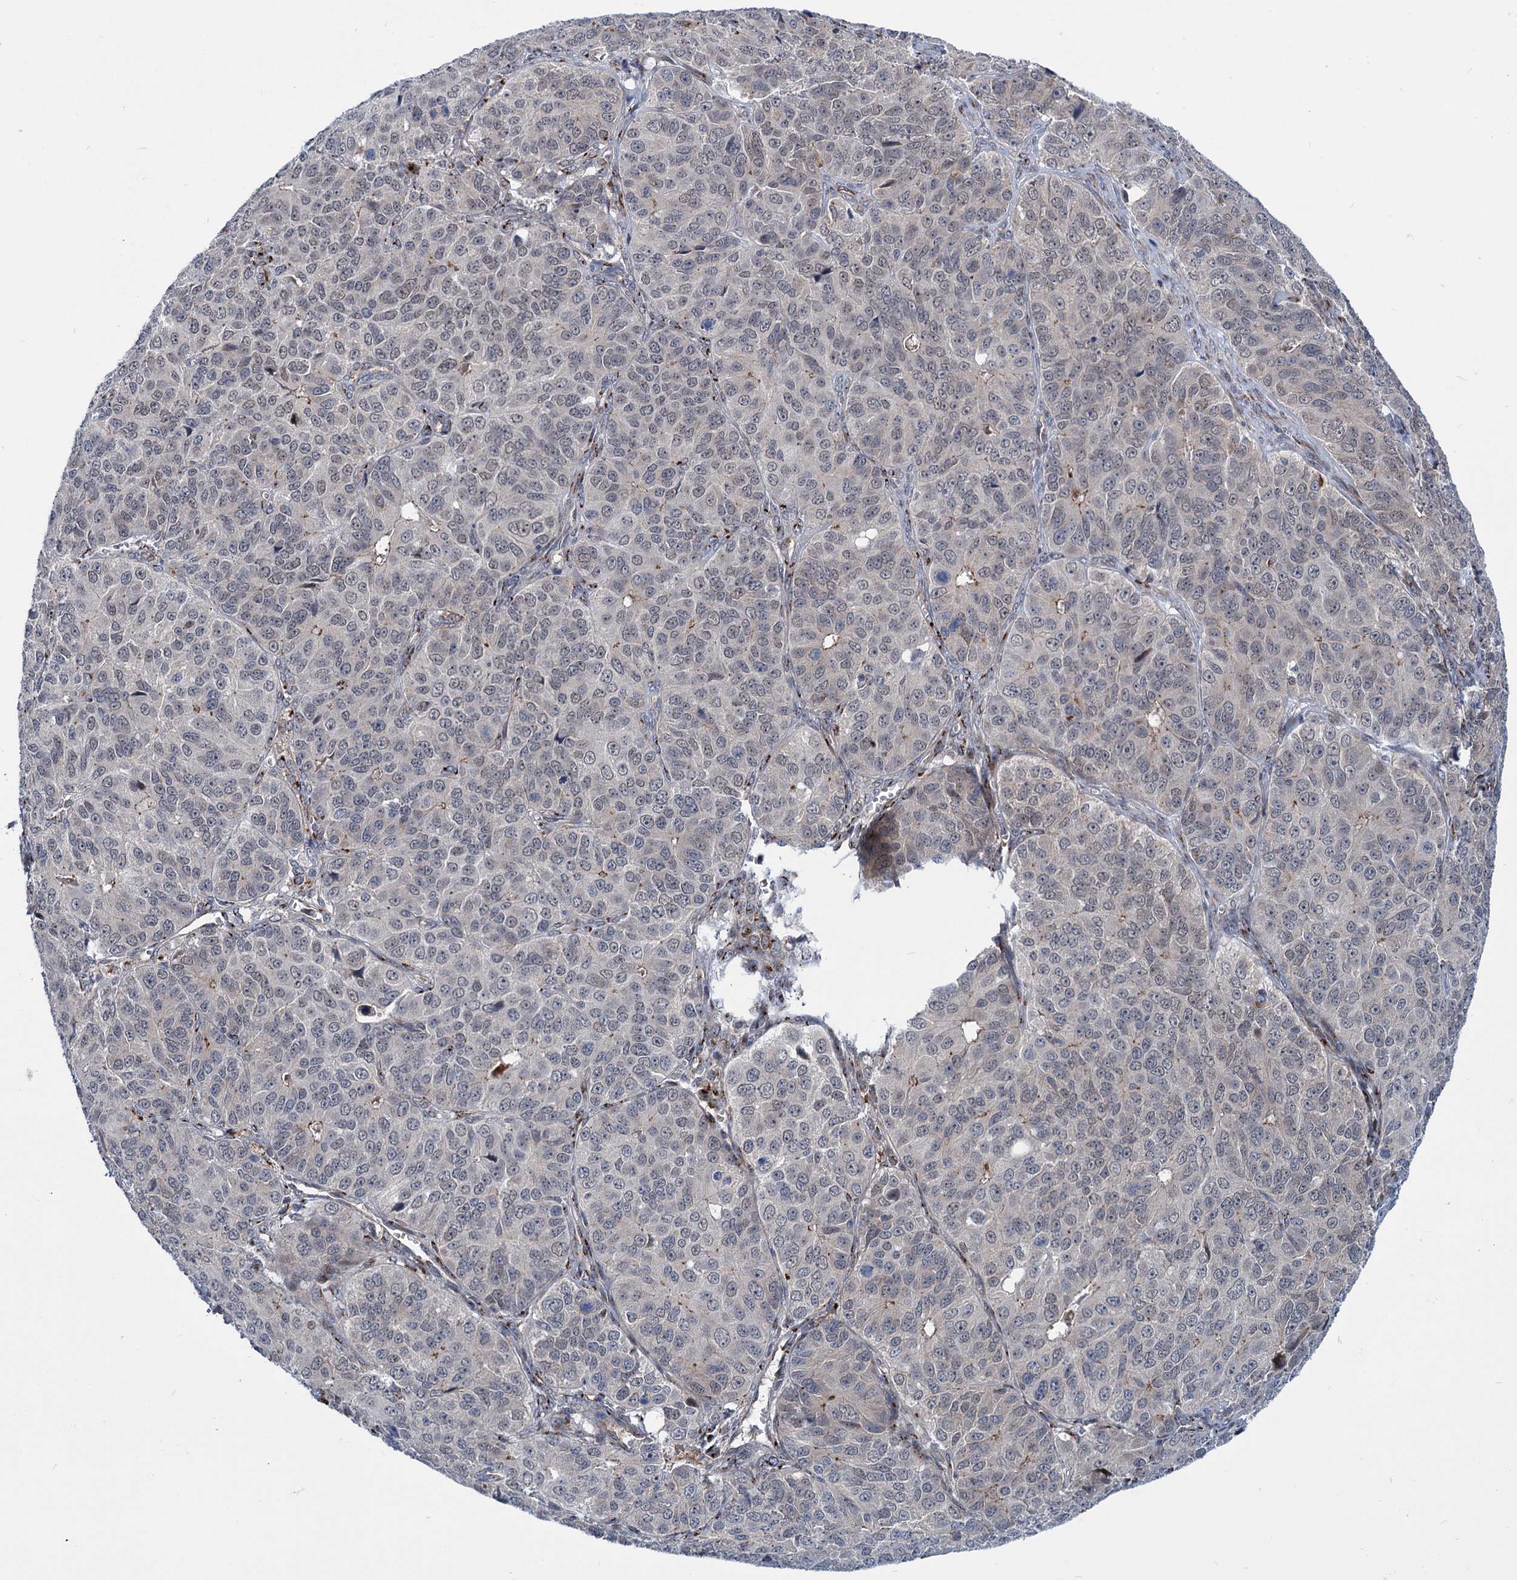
{"staining": {"intensity": "negative", "quantity": "none", "location": "none"}, "tissue": "ovarian cancer", "cell_type": "Tumor cells", "image_type": "cancer", "snomed": [{"axis": "morphology", "description": "Carcinoma, endometroid"}, {"axis": "topography", "description": "Ovary"}], "caption": "There is no significant expression in tumor cells of ovarian cancer. Nuclei are stained in blue.", "gene": "ELP4", "patient": {"sex": "female", "age": 51}}